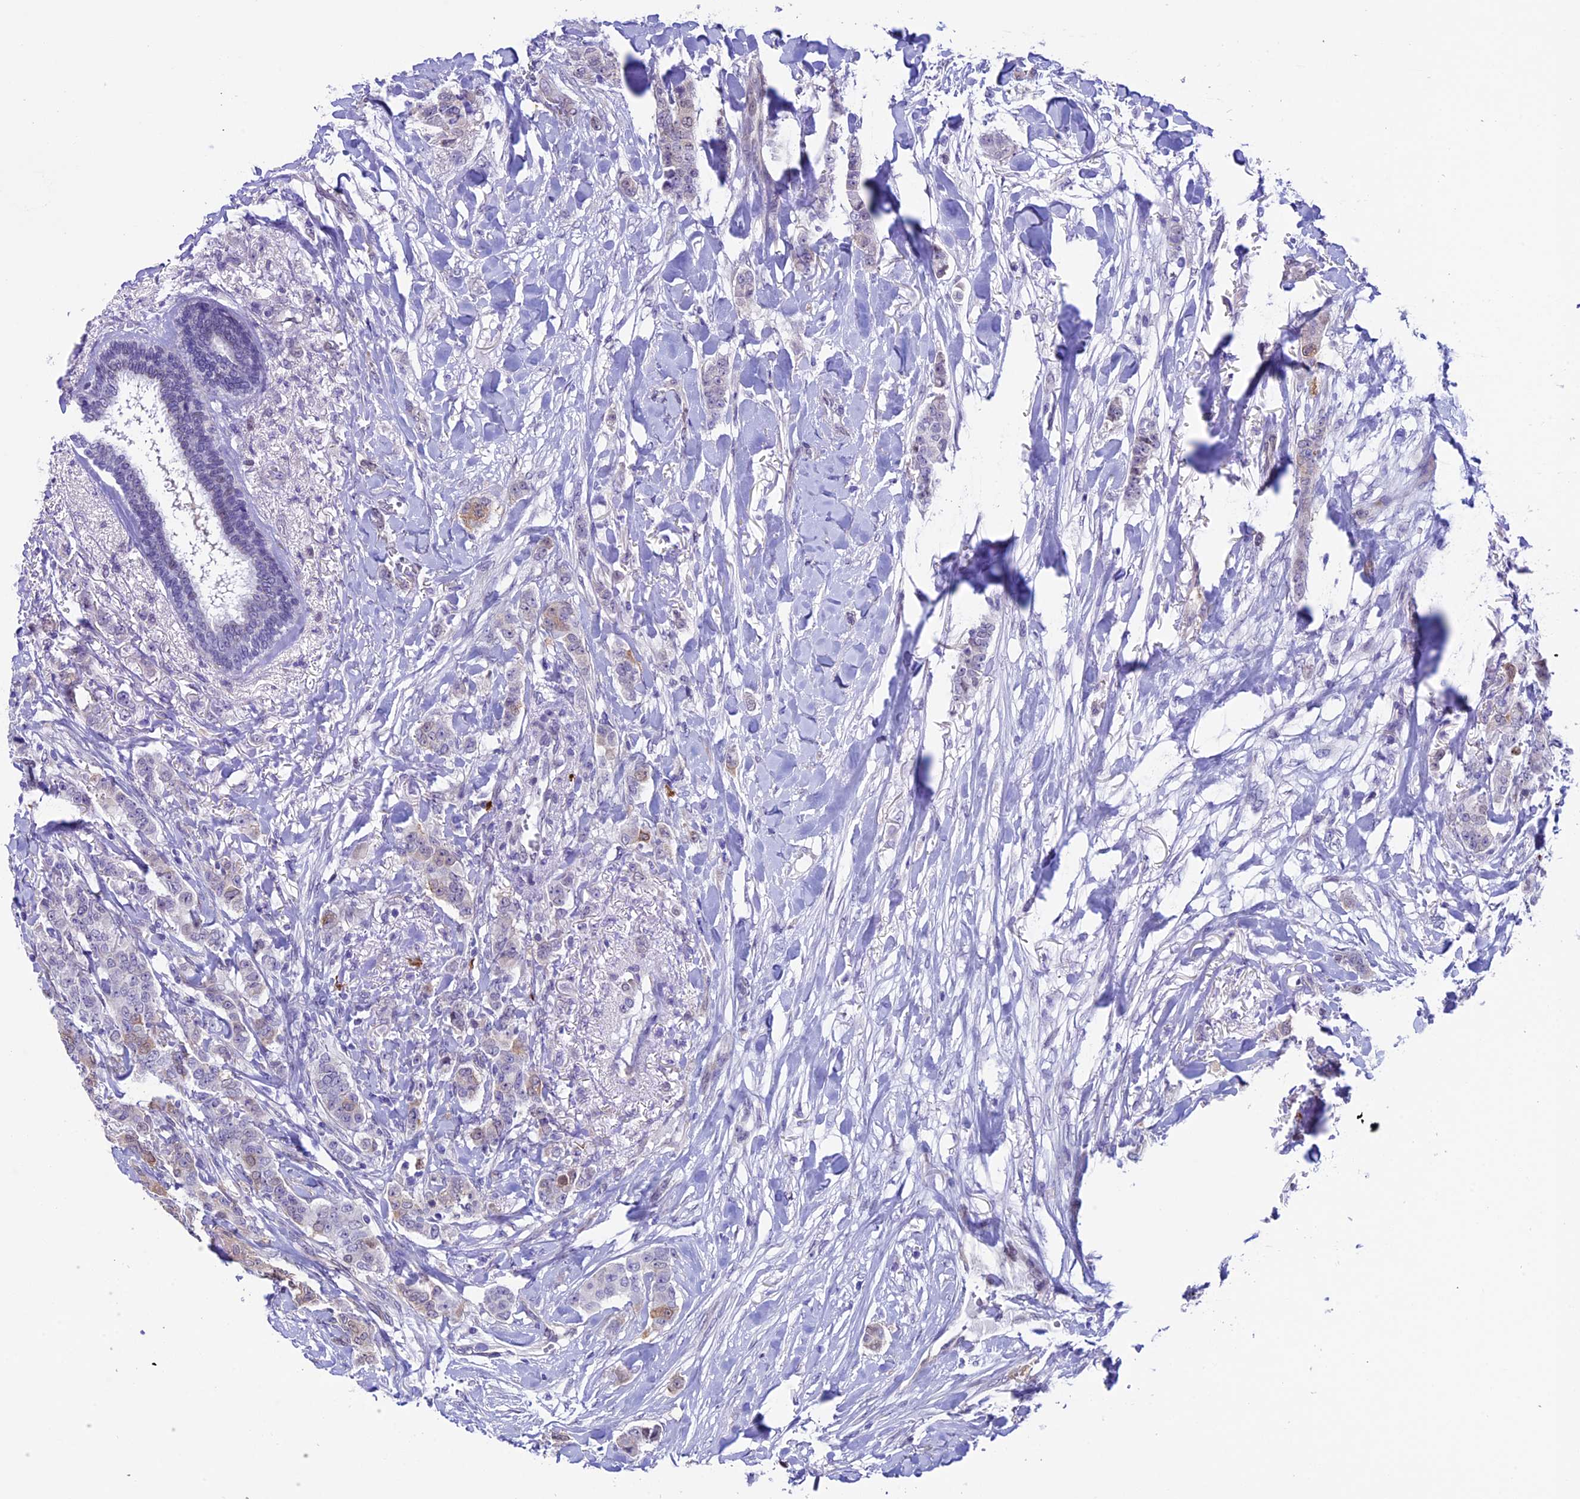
{"staining": {"intensity": "negative", "quantity": "none", "location": "none"}, "tissue": "breast cancer", "cell_type": "Tumor cells", "image_type": "cancer", "snomed": [{"axis": "morphology", "description": "Duct carcinoma"}, {"axis": "topography", "description": "Breast"}], "caption": "High magnification brightfield microscopy of intraductal carcinoma (breast) stained with DAB (brown) and counterstained with hematoxylin (blue): tumor cells show no significant expression. (DAB IHC visualized using brightfield microscopy, high magnification).", "gene": "TMEM171", "patient": {"sex": "female", "age": 40}}